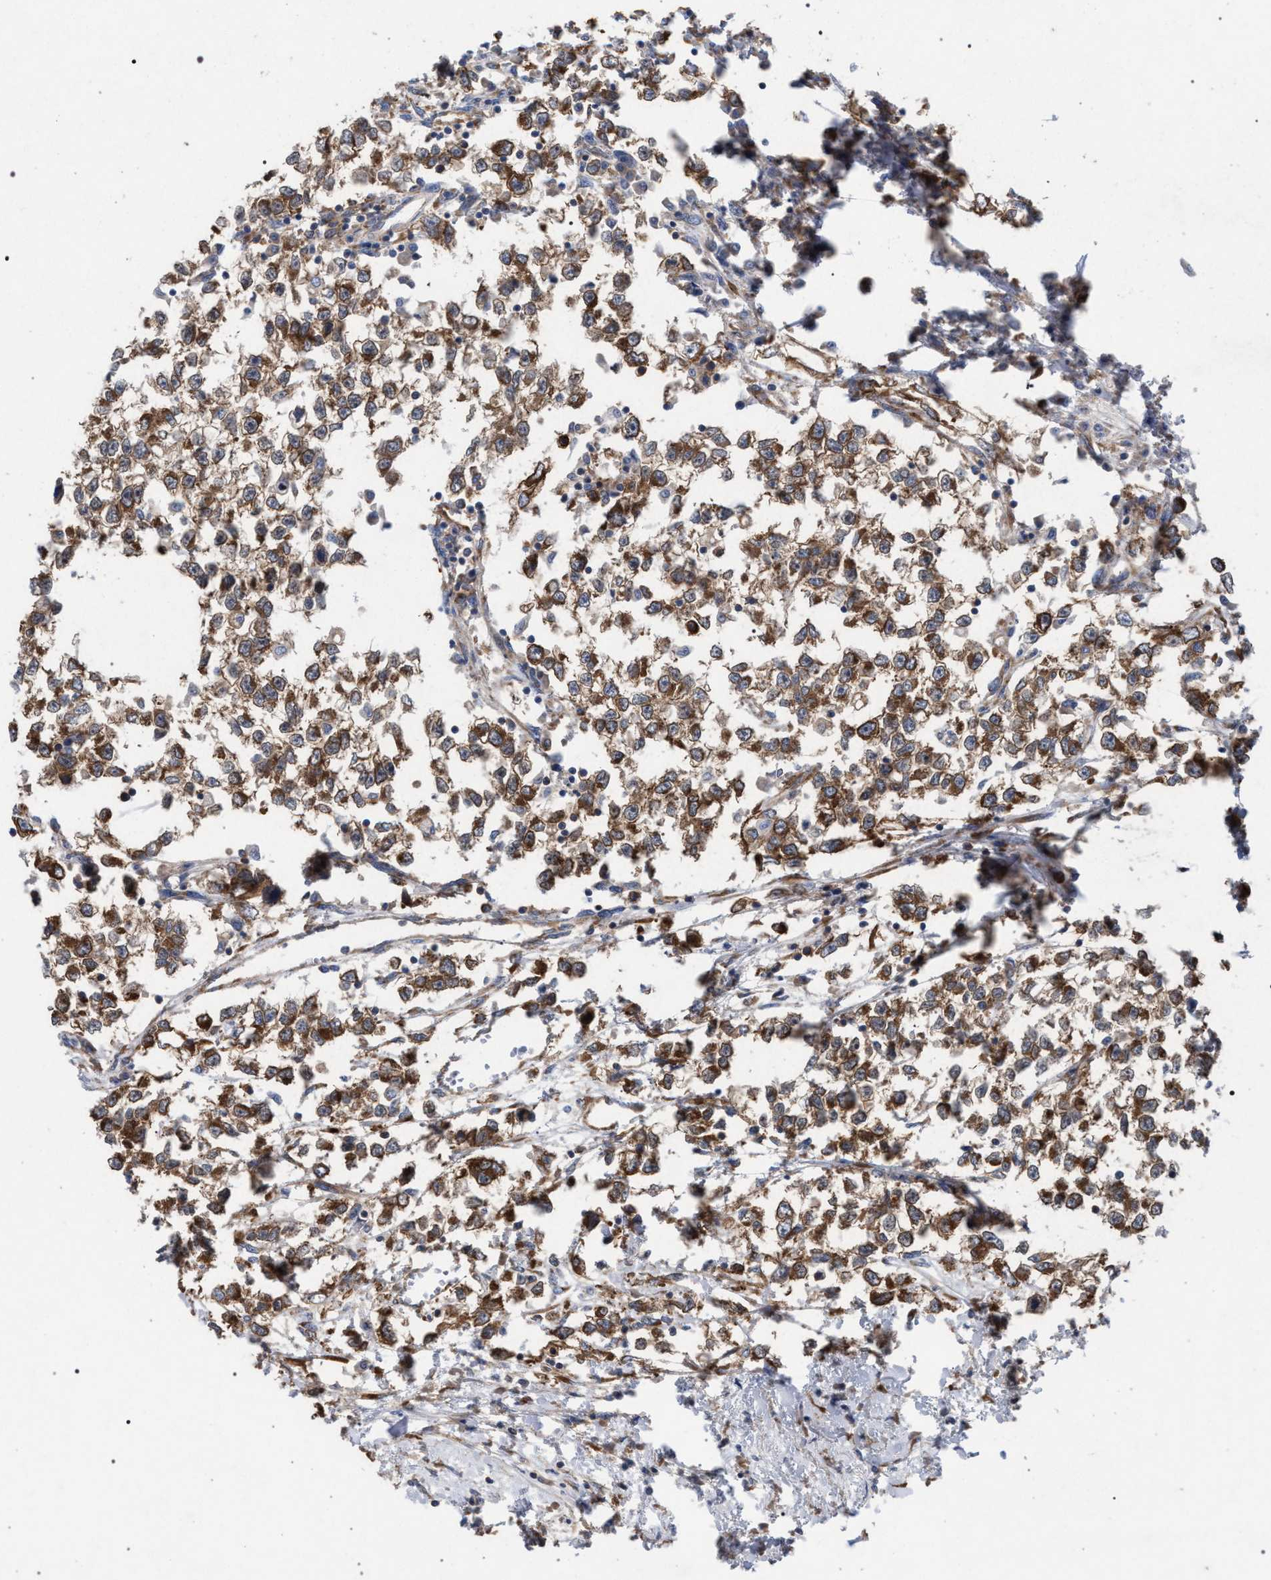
{"staining": {"intensity": "moderate", "quantity": ">75%", "location": "cytoplasmic/membranous"}, "tissue": "testis cancer", "cell_type": "Tumor cells", "image_type": "cancer", "snomed": [{"axis": "morphology", "description": "Seminoma, NOS"}, {"axis": "morphology", "description": "Carcinoma, Embryonal, NOS"}, {"axis": "topography", "description": "Testis"}], "caption": "Protein staining by IHC shows moderate cytoplasmic/membranous expression in approximately >75% of tumor cells in testis cancer (seminoma). (Brightfield microscopy of DAB IHC at high magnification).", "gene": "CDR2L", "patient": {"sex": "male", "age": 51}}